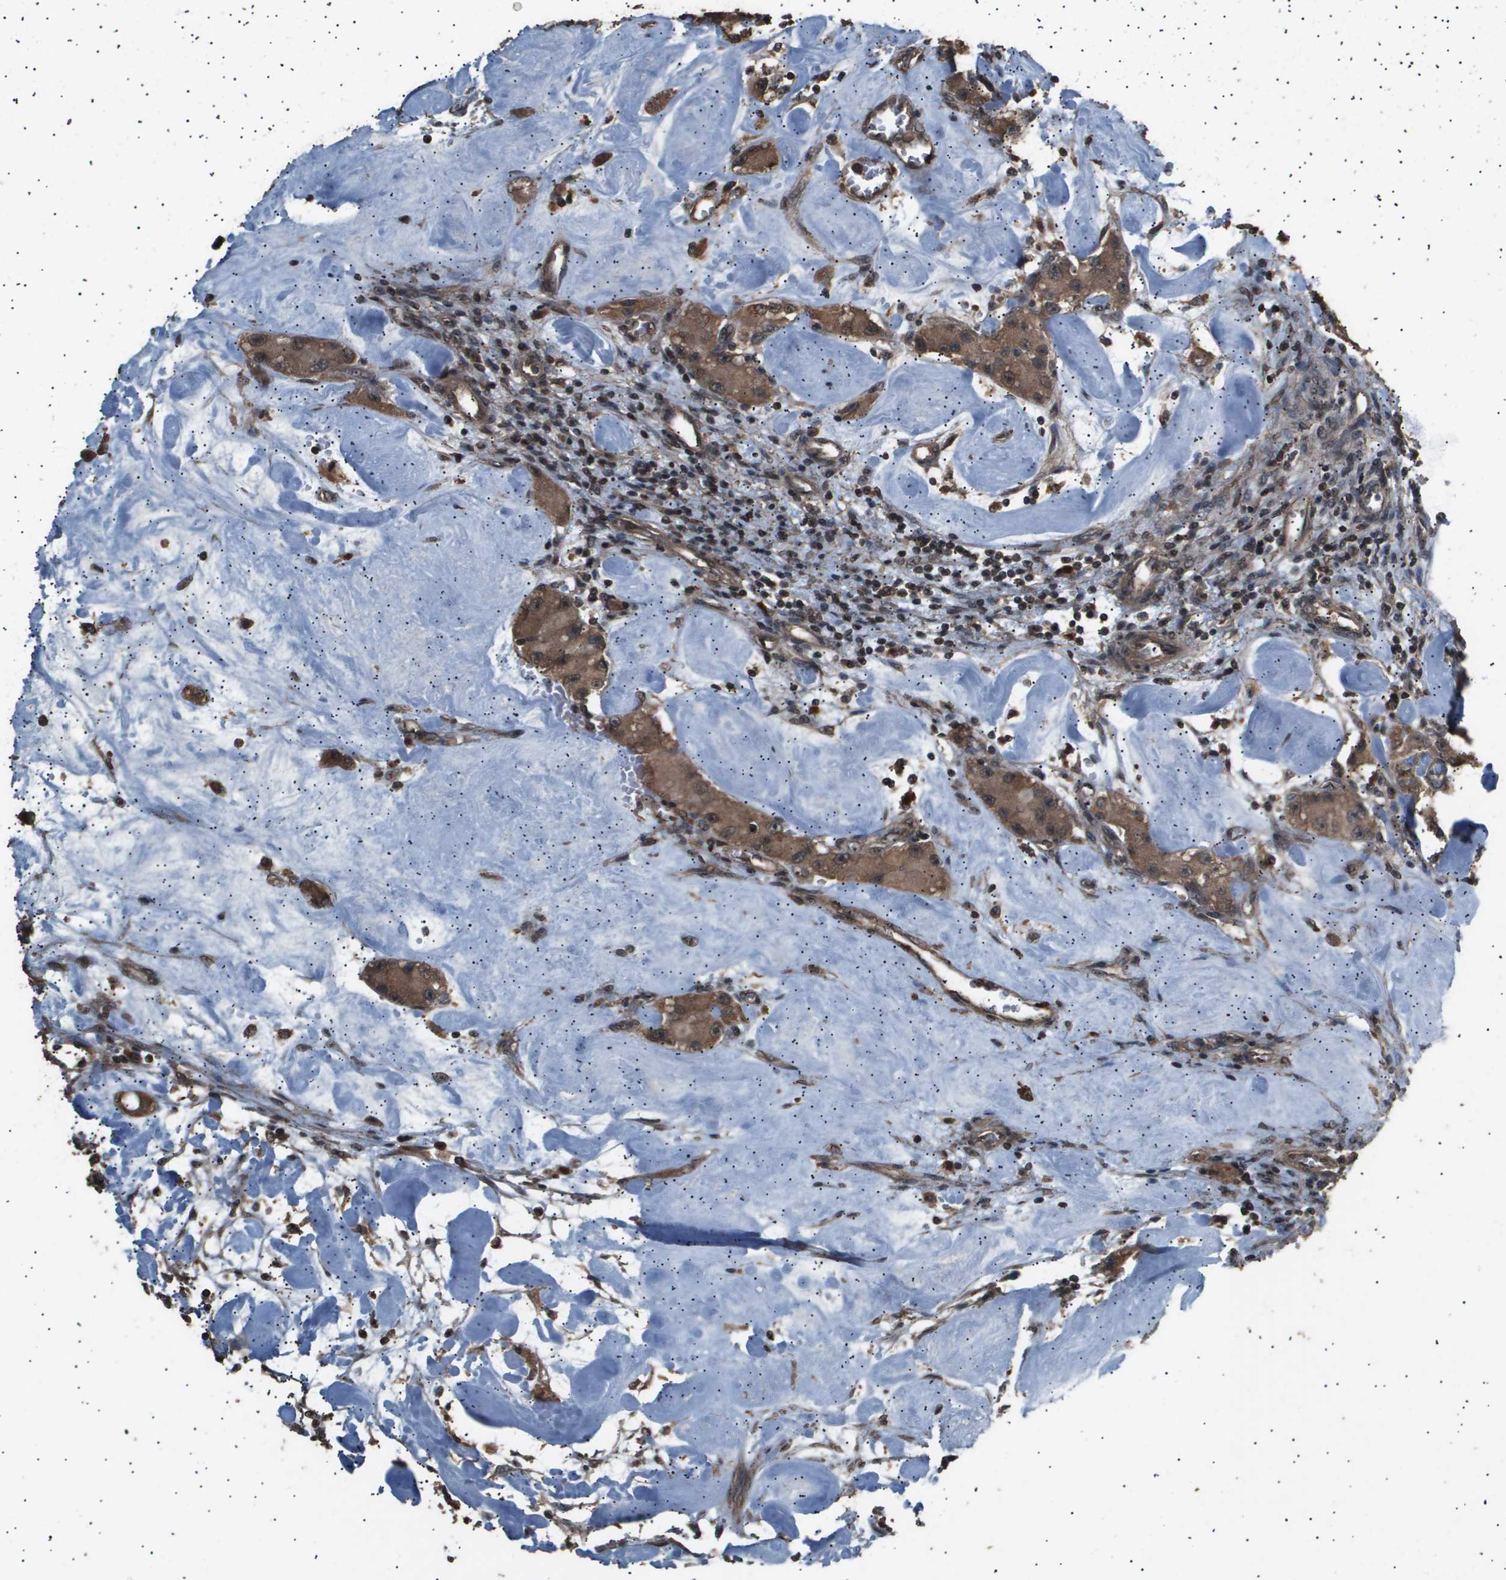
{"staining": {"intensity": "moderate", "quantity": ">75%", "location": "cytoplasmic/membranous,nuclear"}, "tissue": "carcinoid", "cell_type": "Tumor cells", "image_type": "cancer", "snomed": [{"axis": "morphology", "description": "Carcinoid, malignant, NOS"}, {"axis": "topography", "description": "Pancreas"}], "caption": "About >75% of tumor cells in human malignant carcinoid exhibit moderate cytoplasmic/membranous and nuclear protein staining as visualized by brown immunohistochemical staining.", "gene": "ING1", "patient": {"sex": "male", "age": 41}}